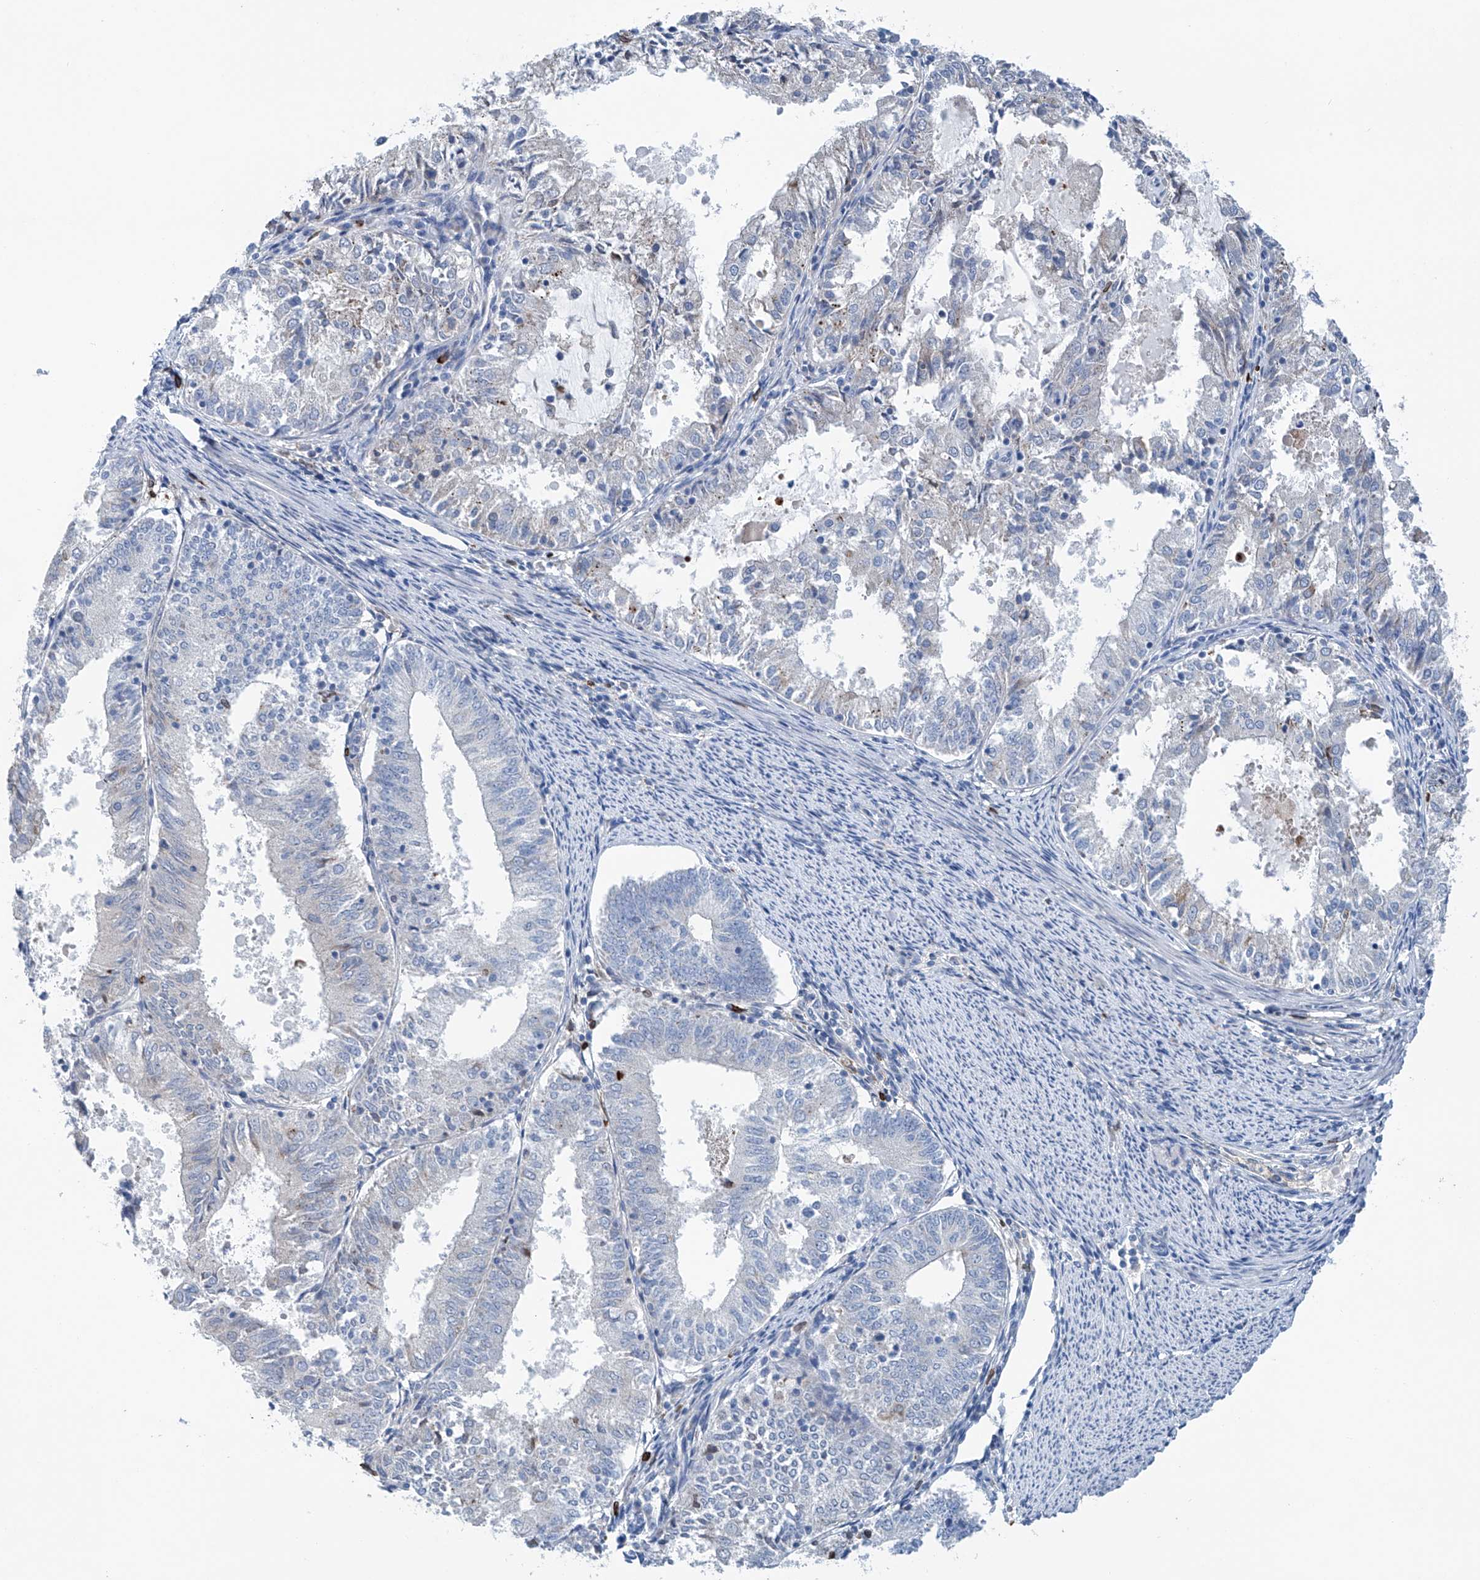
{"staining": {"intensity": "negative", "quantity": "none", "location": "none"}, "tissue": "endometrial cancer", "cell_type": "Tumor cells", "image_type": "cancer", "snomed": [{"axis": "morphology", "description": "Adenocarcinoma, NOS"}, {"axis": "topography", "description": "Endometrium"}], "caption": "Immunohistochemistry (IHC) micrograph of neoplastic tissue: human adenocarcinoma (endometrial) stained with DAB shows no significant protein staining in tumor cells.", "gene": "CEP85L", "patient": {"sex": "female", "age": 57}}